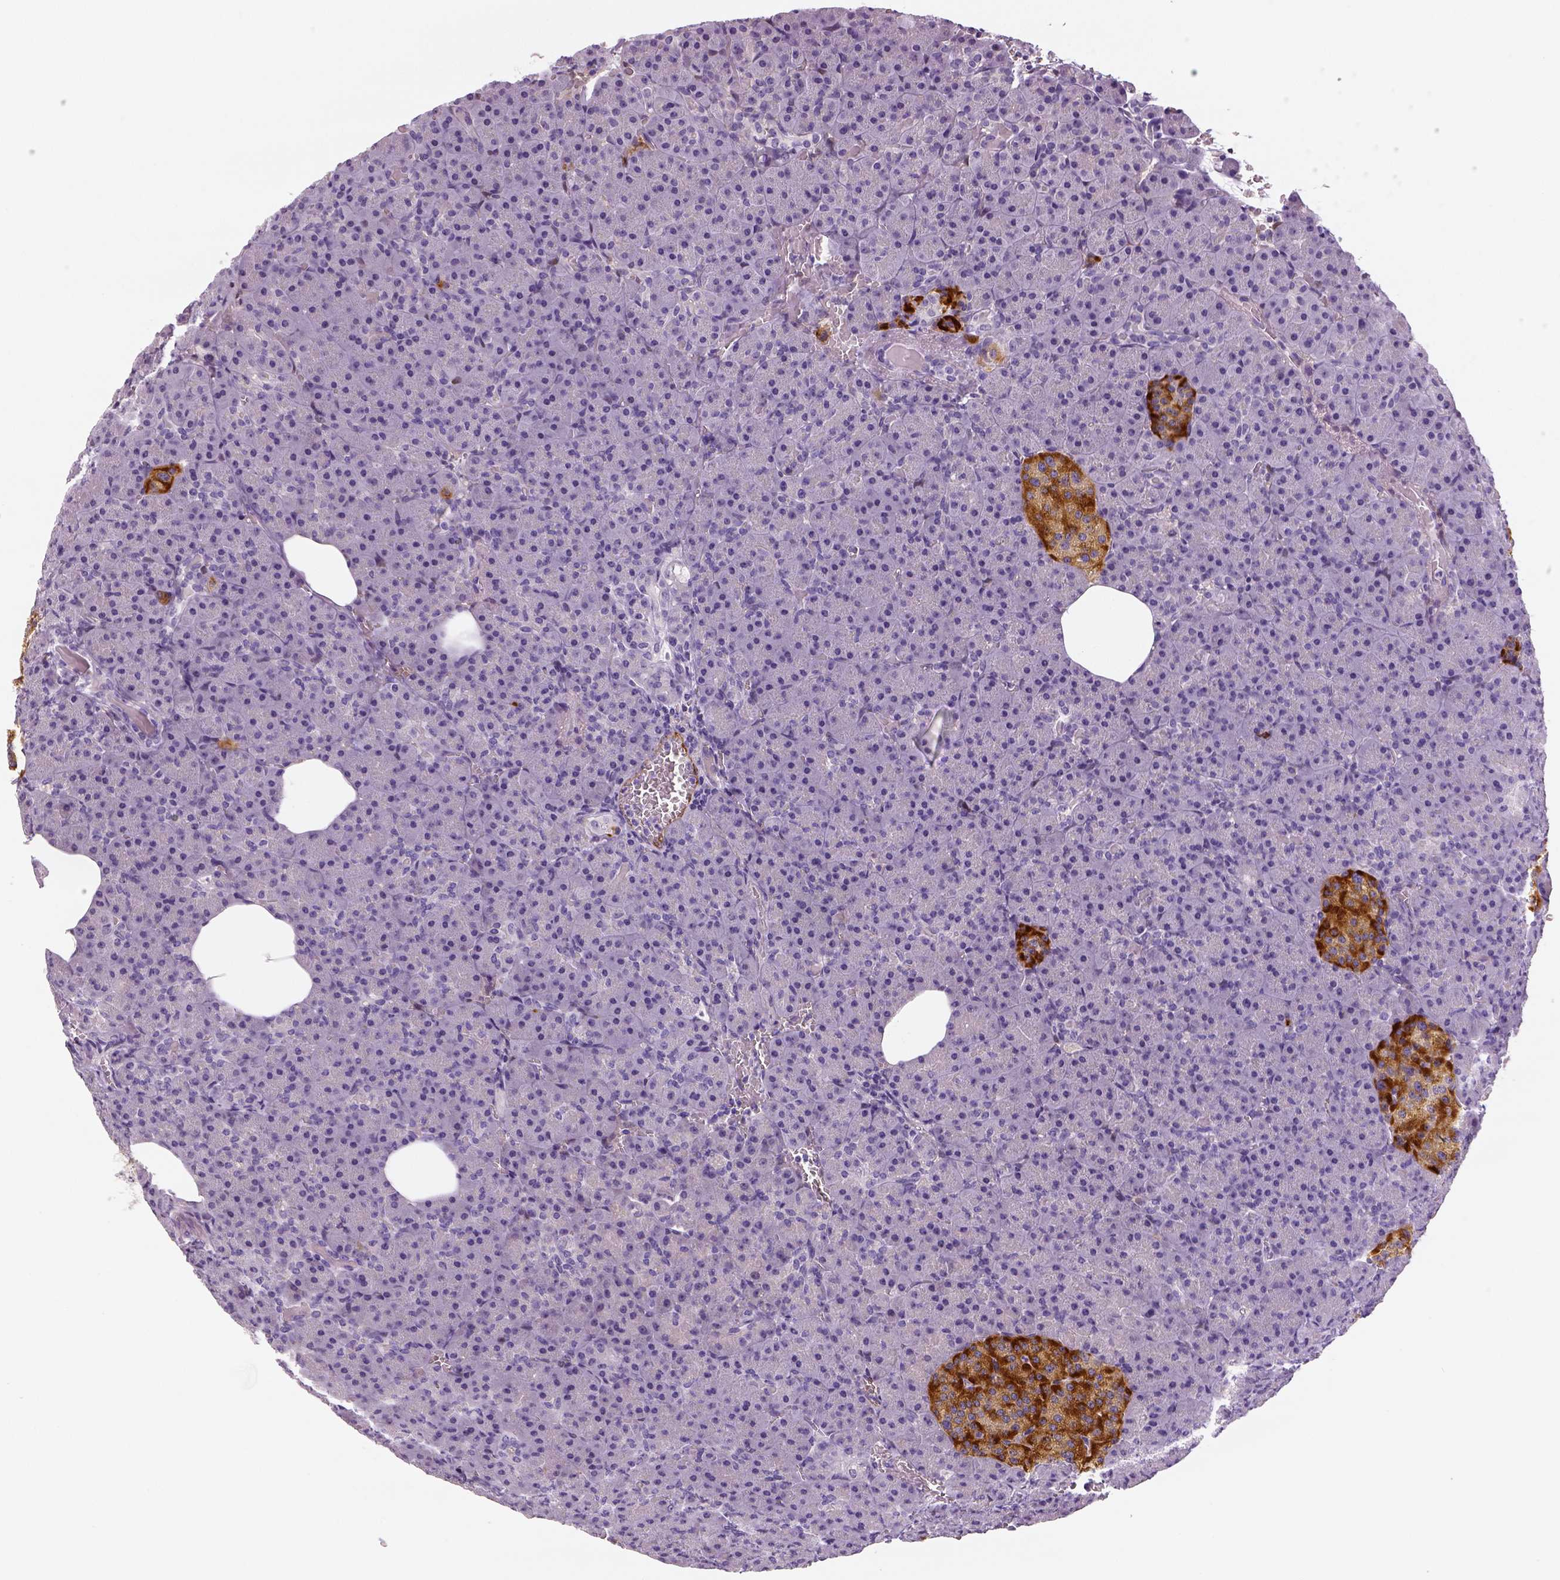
{"staining": {"intensity": "negative", "quantity": "none", "location": "none"}, "tissue": "pancreas", "cell_type": "Exocrine glandular cells", "image_type": "normal", "snomed": [{"axis": "morphology", "description": "Normal tissue, NOS"}, {"axis": "topography", "description": "Pancreas"}], "caption": "Immunohistochemistry of unremarkable human pancreas reveals no positivity in exocrine glandular cells. (Immunohistochemistry, brightfield microscopy, high magnification).", "gene": "ENSG00000250349", "patient": {"sex": "female", "age": 74}}